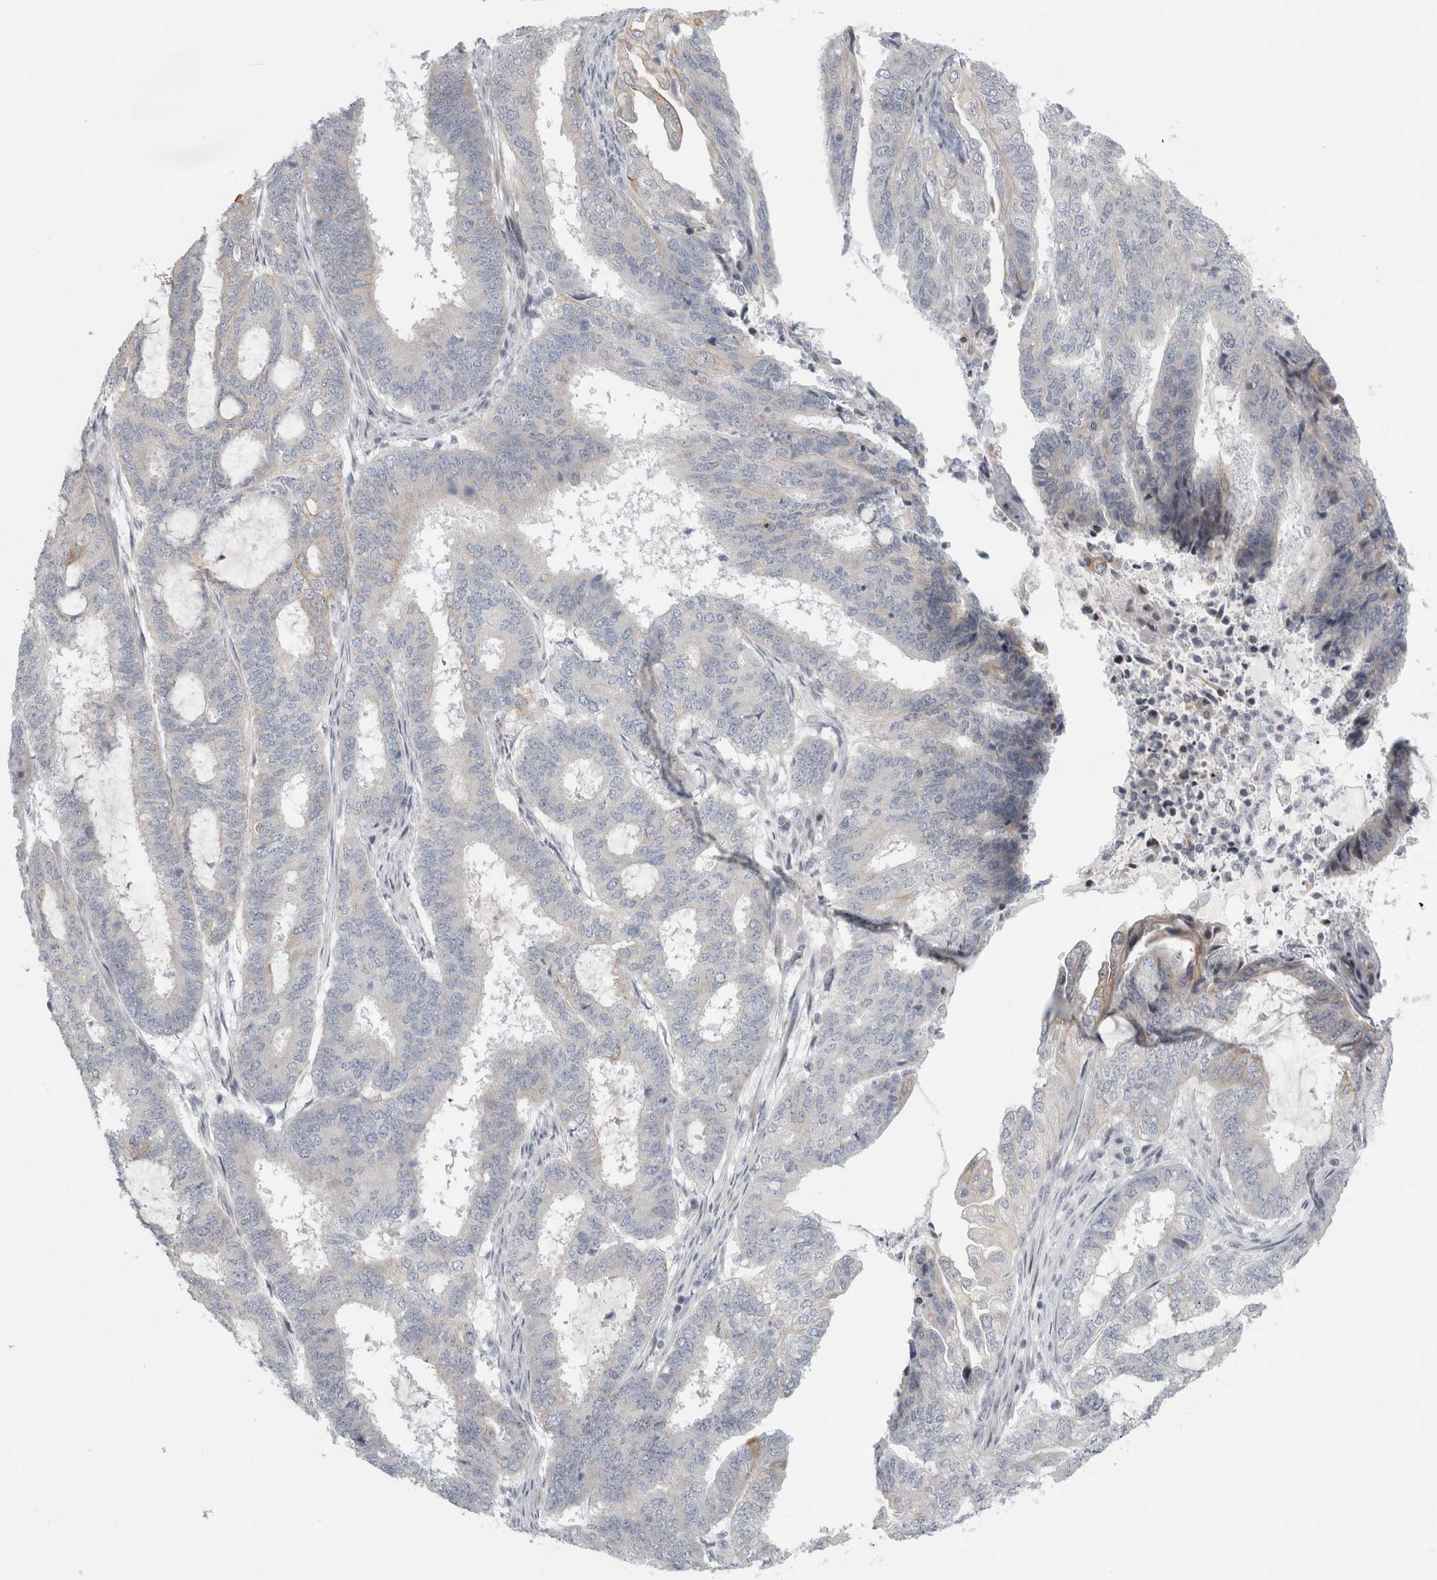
{"staining": {"intensity": "negative", "quantity": "none", "location": "none"}, "tissue": "endometrial cancer", "cell_type": "Tumor cells", "image_type": "cancer", "snomed": [{"axis": "morphology", "description": "Adenocarcinoma, NOS"}, {"axis": "topography", "description": "Endometrium"}], "caption": "Adenocarcinoma (endometrial) stained for a protein using immunohistochemistry demonstrates no staining tumor cells.", "gene": "UTP25", "patient": {"sex": "female", "age": 51}}